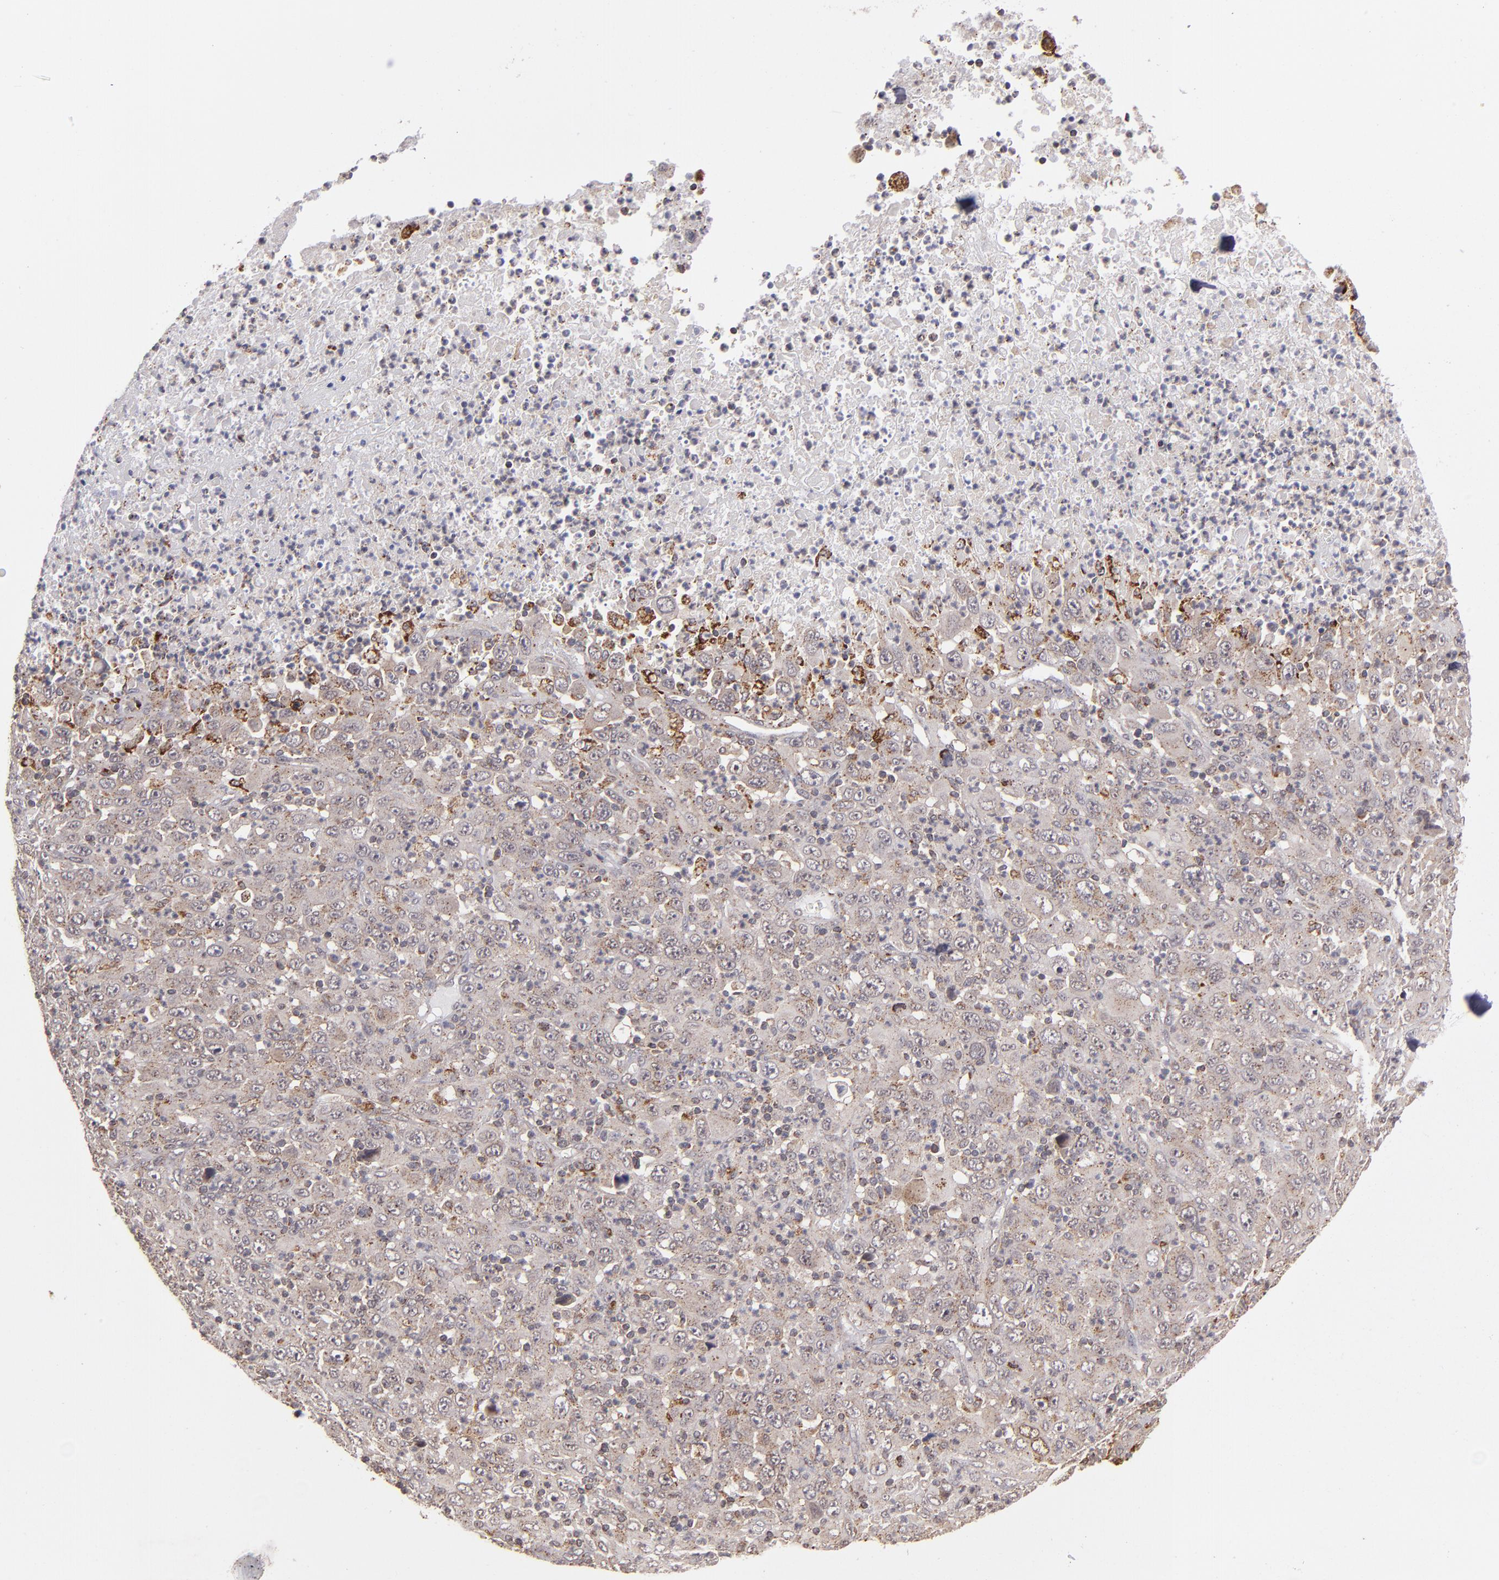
{"staining": {"intensity": "weak", "quantity": "25%-75%", "location": "cytoplasmic/membranous"}, "tissue": "melanoma", "cell_type": "Tumor cells", "image_type": "cancer", "snomed": [{"axis": "morphology", "description": "Malignant melanoma, Metastatic site"}, {"axis": "topography", "description": "Skin"}], "caption": "Brown immunohistochemical staining in human melanoma shows weak cytoplasmic/membranous positivity in approximately 25%-75% of tumor cells.", "gene": "ZFYVE1", "patient": {"sex": "female", "age": 56}}